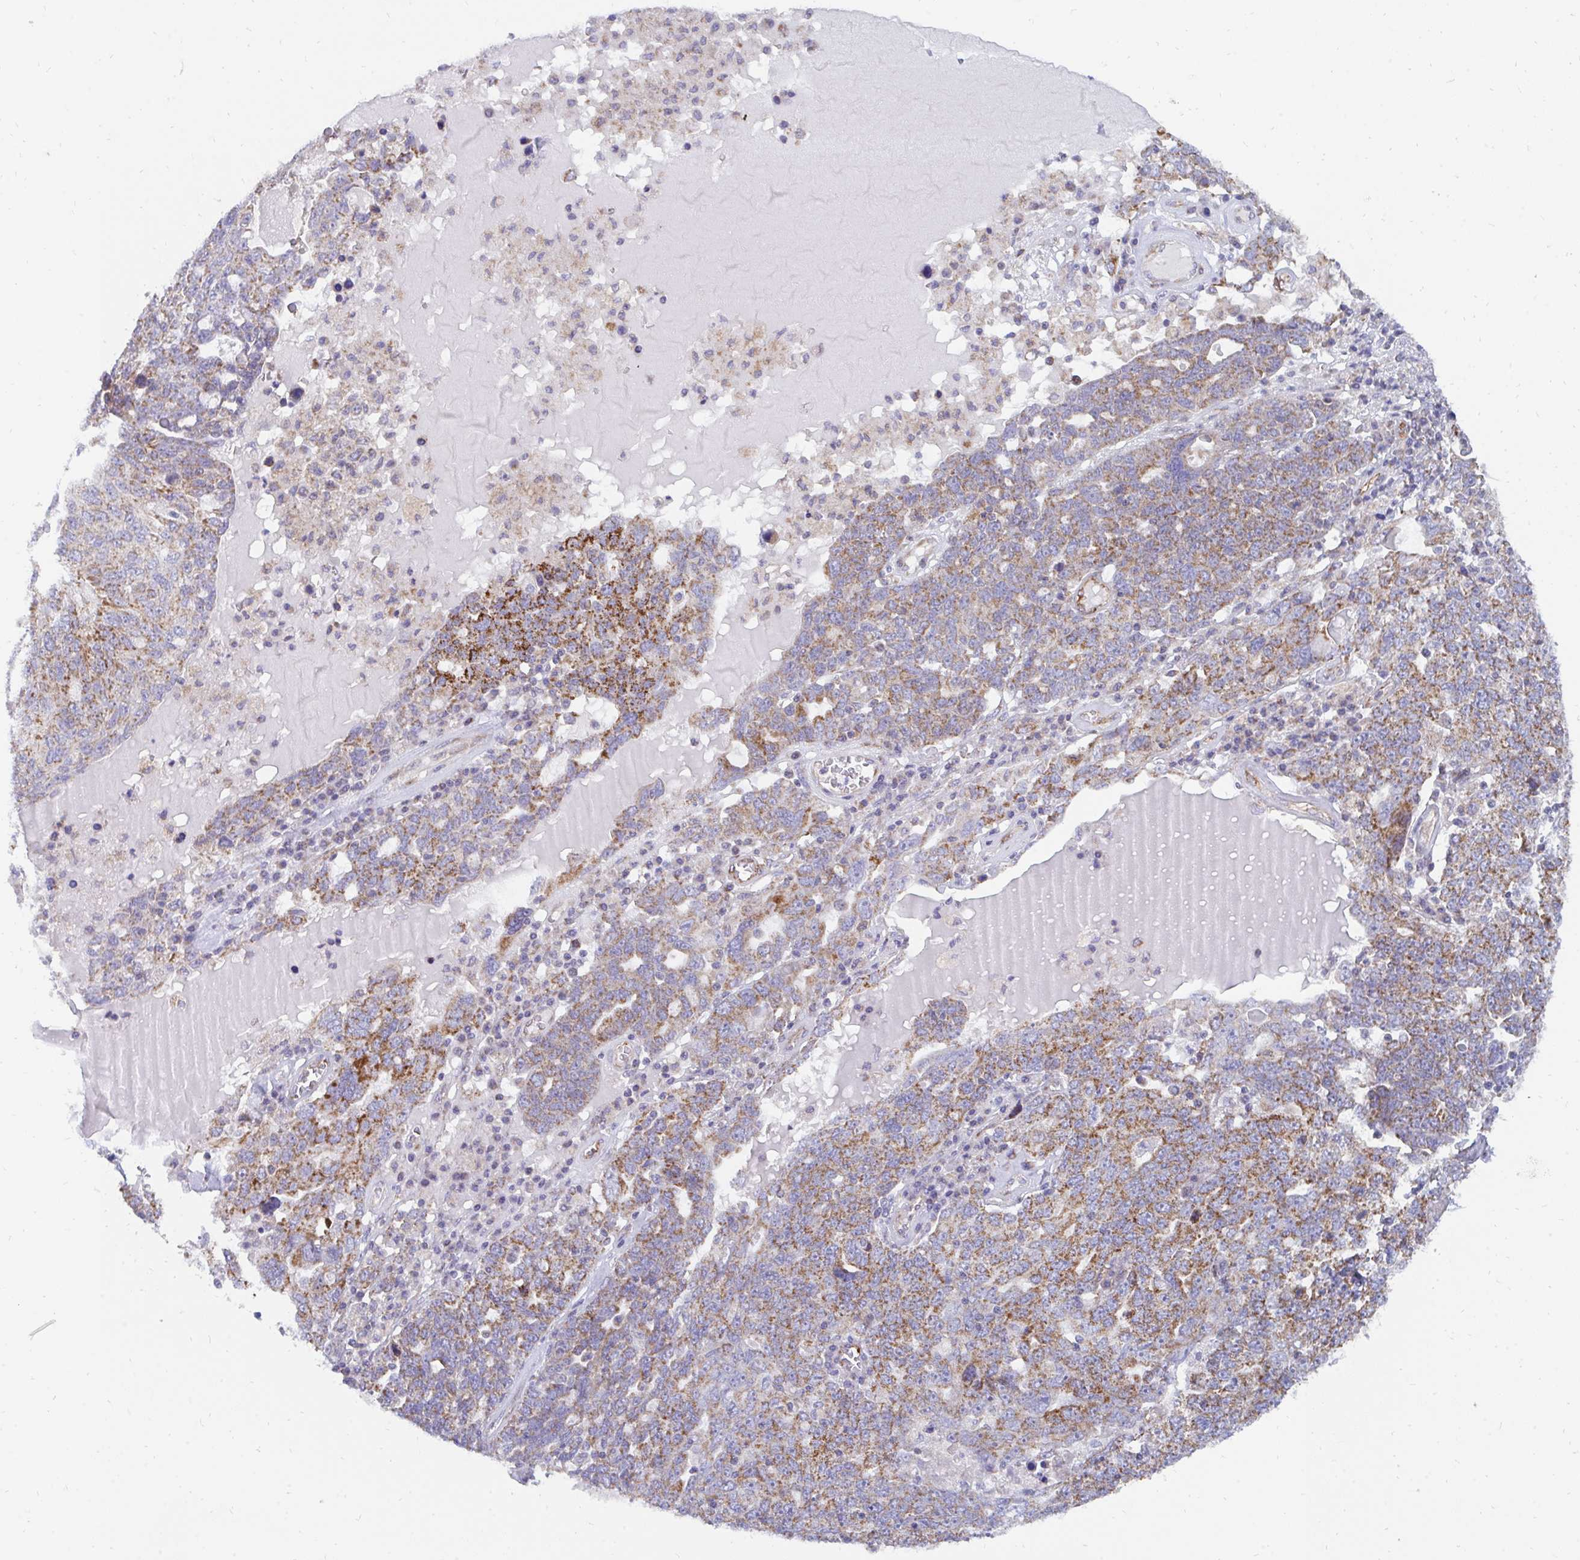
{"staining": {"intensity": "moderate", "quantity": ">75%", "location": "cytoplasmic/membranous"}, "tissue": "ovarian cancer", "cell_type": "Tumor cells", "image_type": "cancer", "snomed": [{"axis": "morphology", "description": "Carcinoma, endometroid"}, {"axis": "topography", "description": "Ovary"}], "caption": "Moderate cytoplasmic/membranous staining is present in approximately >75% of tumor cells in ovarian endometroid carcinoma. (IHC, brightfield microscopy, high magnification).", "gene": "PC", "patient": {"sex": "female", "age": 62}}